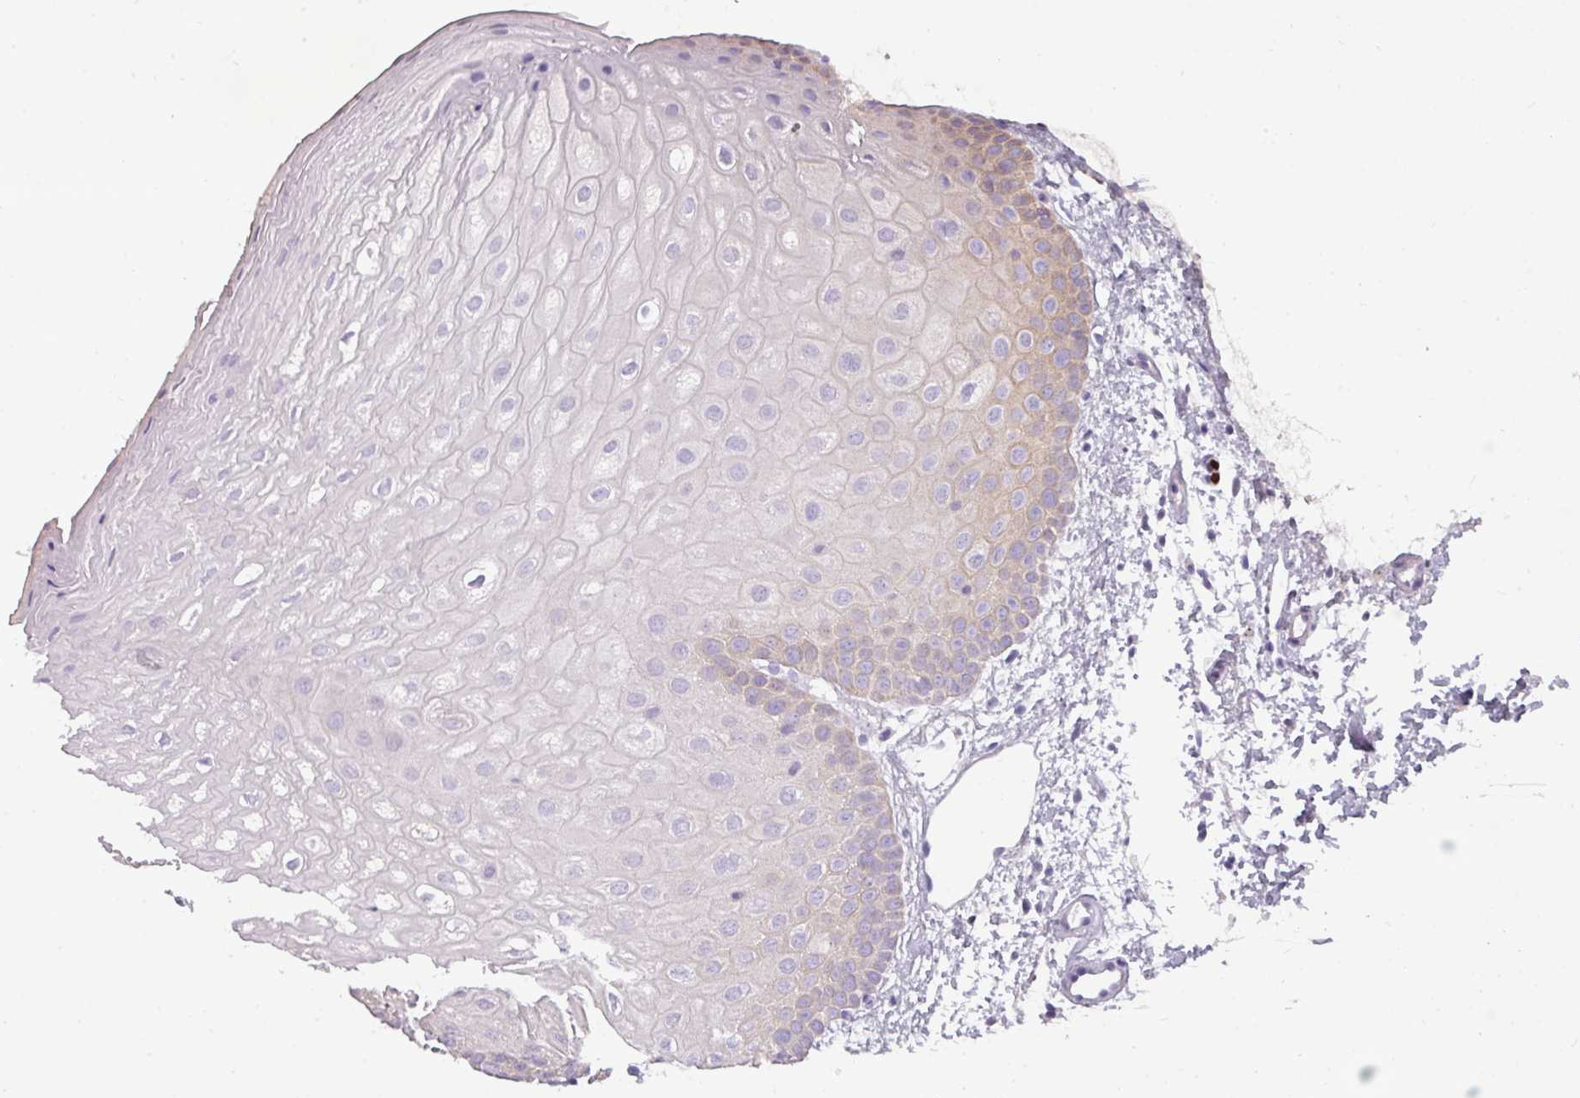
{"staining": {"intensity": "negative", "quantity": "none", "location": "none"}, "tissue": "oral mucosa", "cell_type": "Squamous epithelial cells", "image_type": "normal", "snomed": [{"axis": "morphology", "description": "Normal tissue, NOS"}, {"axis": "topography", "description": "Oral tissue"}], "caption": "Oral mucosa stained for a protein using immunohistochemistry (IHC) shows no positivity squamous epithelial cells.", "gene": "DNAAF9", "patient": {"sex": "female", "age": 67}}